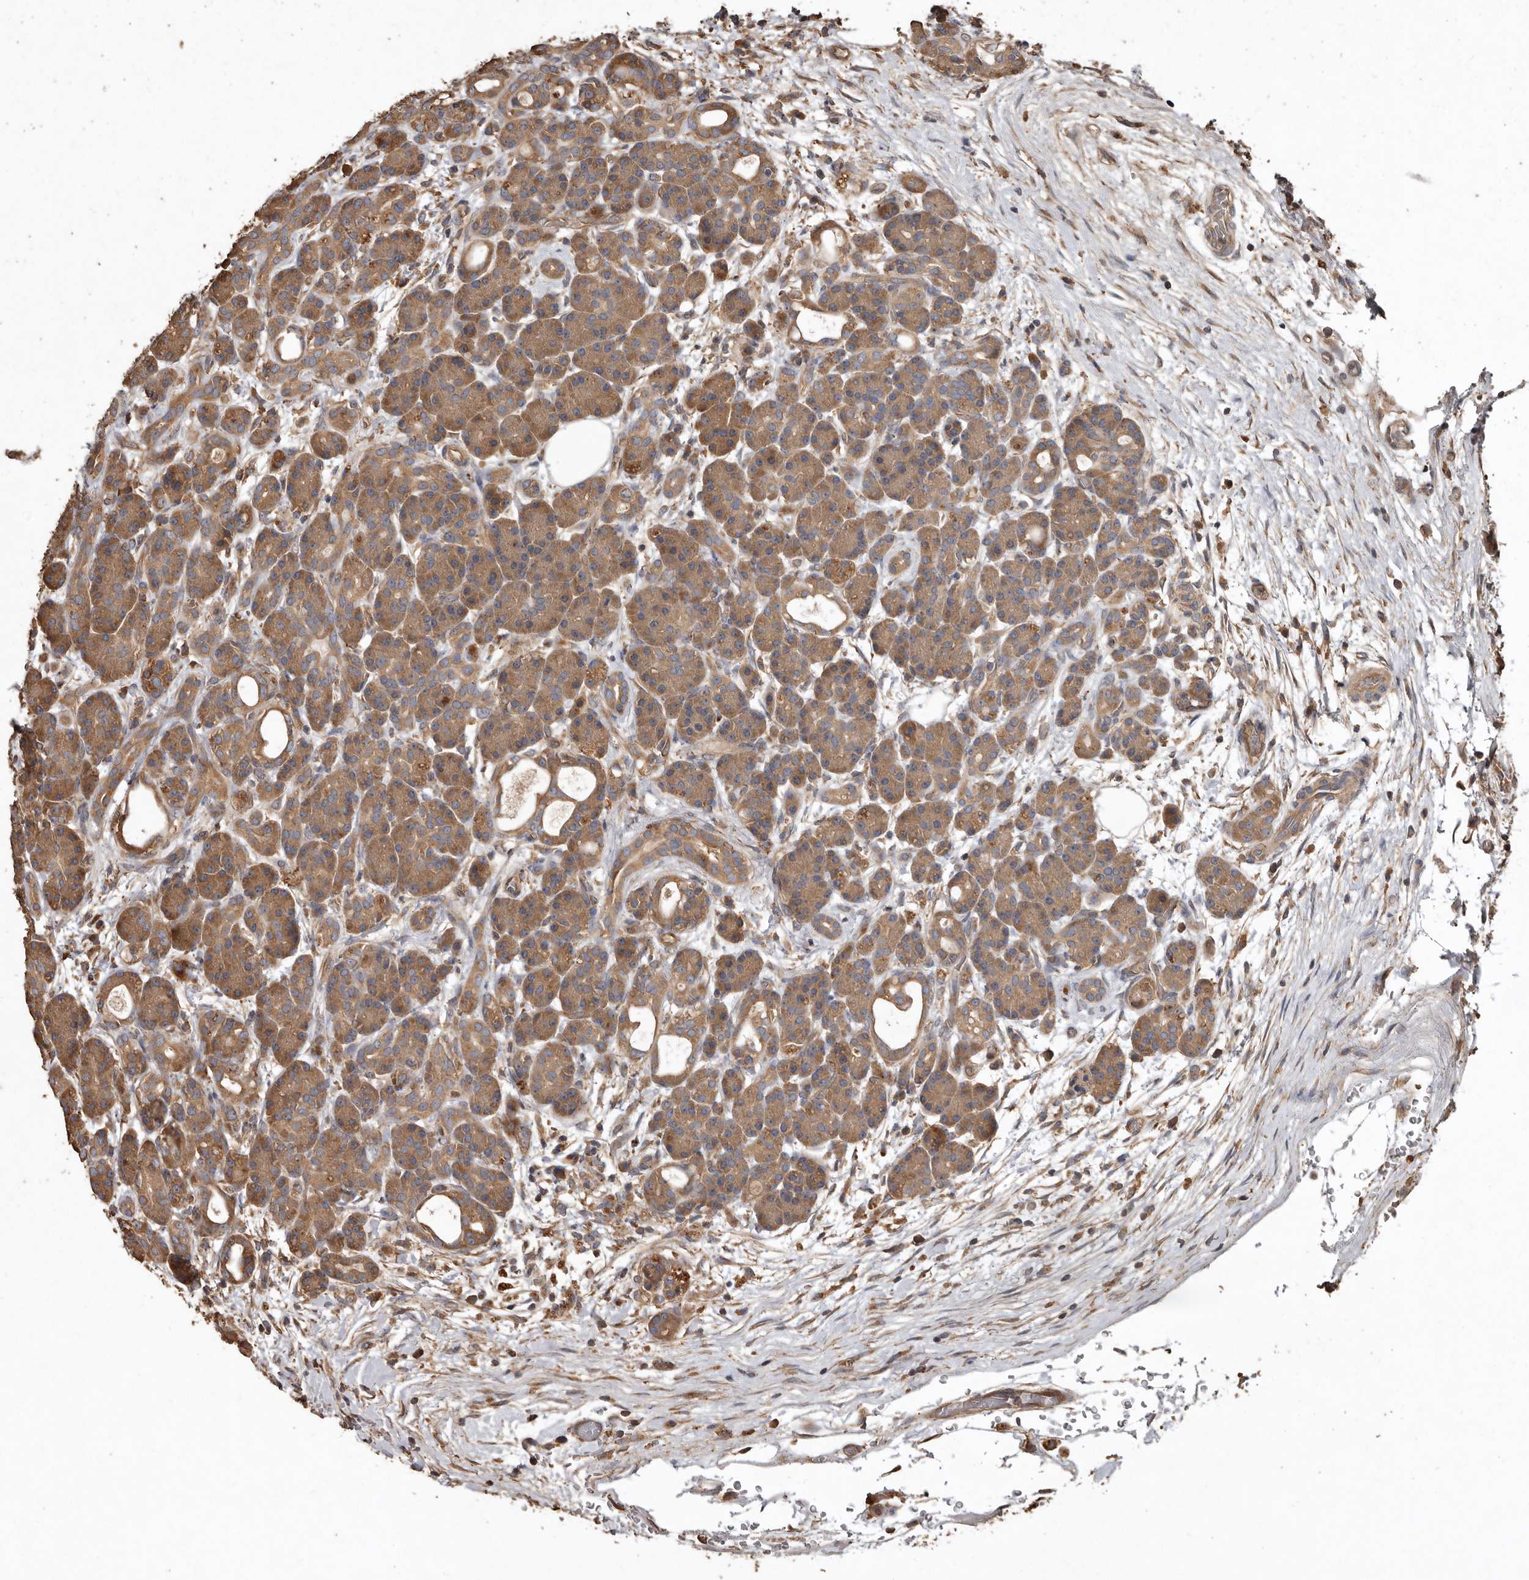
{"staining": {"intensity": "moderate", "quantity": ">75%", "location": "cytoplasmic/membranous"}, "tissue": "pancreas", "cell_type": "Exocrine glandular cells", "image_type": "normal", "snomed": [{"axis": "morphology", "description": "Normal tissue, NOS"}, {"axis": "topography", "description": "Pancreas"}], "caption": "DAB (3,3'-diaminobenzidine) immunohistochemical staining of unremarkable human pancreas reveals moderate cytoplasmic/membranous protein expression in approximately >75% of exocrine glandular cells.", "gene": "FLCN", "patient": {"sex": "male", "age": 63}}